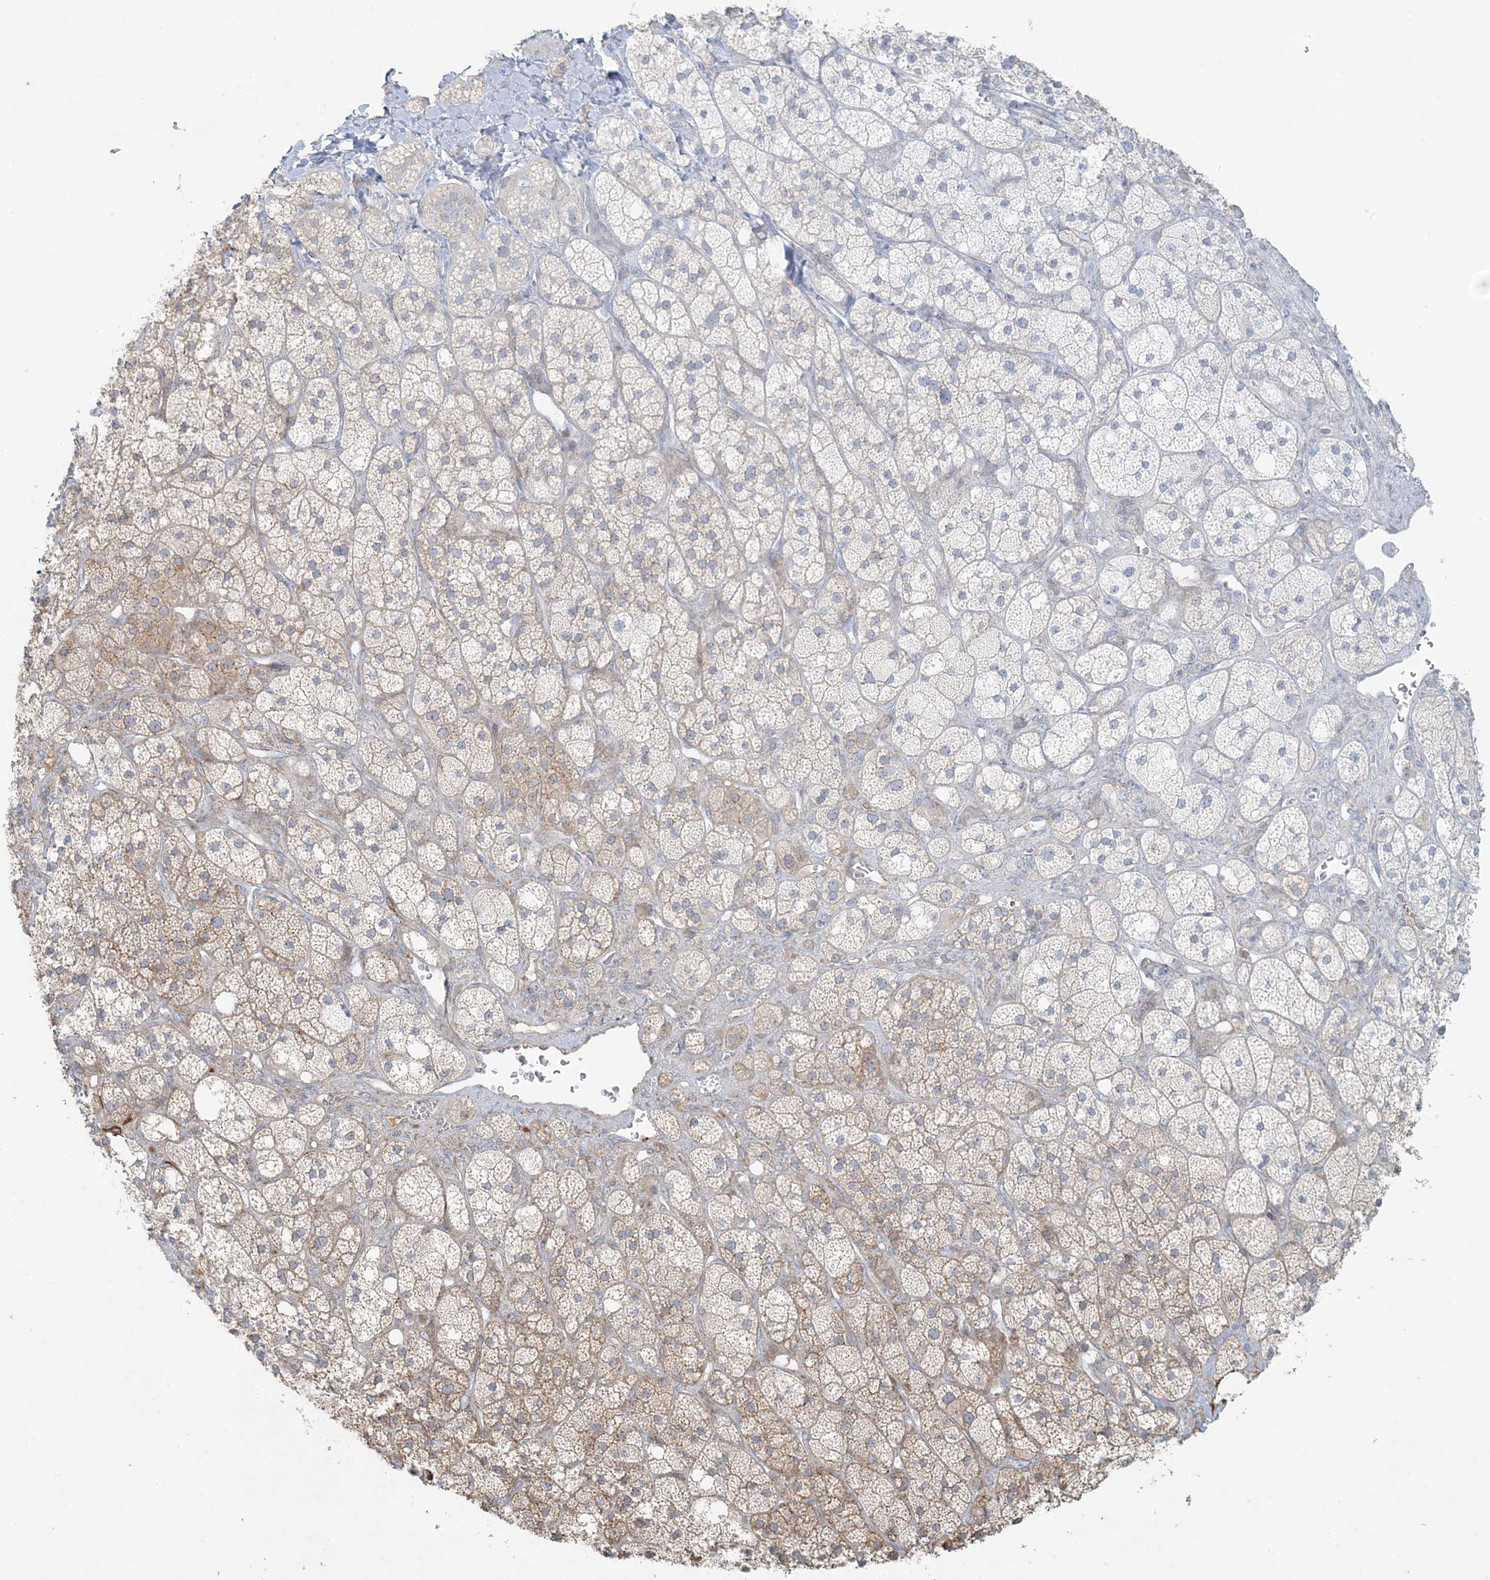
{"staining": {"intensity": "moderate", "quantity": "25%-75%", "location": "cytoplasmic/membranous"}, "tissue": "adrenal gland", "cell_type": "Glandular cells", "image_type": "normal", "snomed": [{"axis": "morphology", "description": "Normal tissue, NOS"}, {"axis": "topography", "description": "Adrenal gland"}], "caption": "Immunohistochemical staining of normal adrenal gland displays moderate cytoplasmic/membranous protein staining in about 25%-75% of glandular cells.", "gene": "ZNF263", "patient": {"sex": "male", "age": 61}}